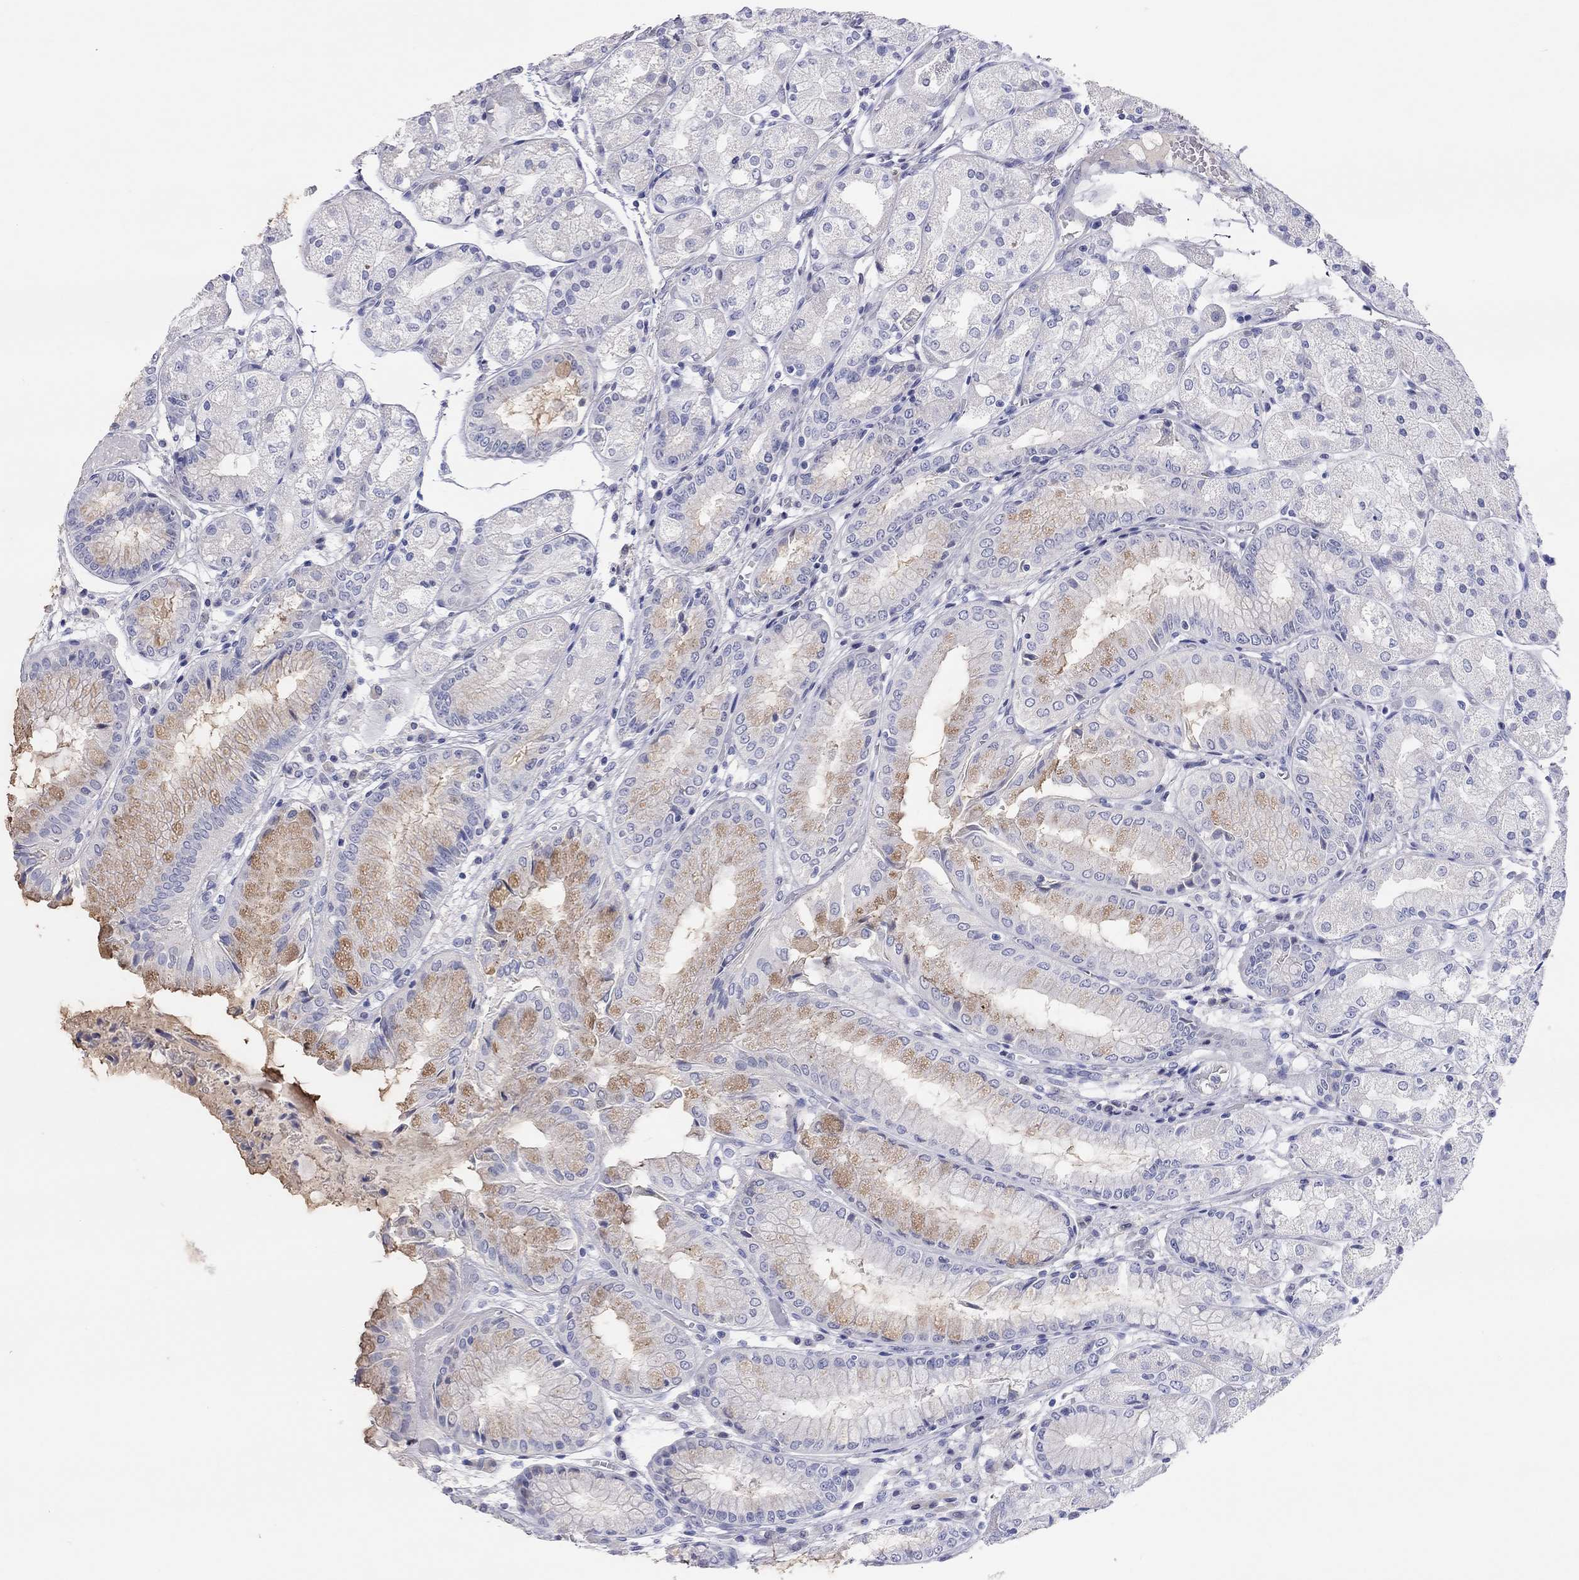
{"staining": {"intensity": "weak", "quantity": "25%-75%", "location": "cytoplasmic/membranous"}, "tissue": "stomach", "cell_type": "Glandular cells", "image_type": "normal", "snomed": [{"axis": "morphology", "description": "Normal tissue, NOS"}, {"axis": "topography", "description": "Stomach, upper"}], "caption": "An image of stomach stained for a protein reveals weak cytoplasmic/membranous brown staining in glandular cells. Nuclei are stained in blue.", "gene": "ST7L", "patient": {"sex": "male", "age": 72}}